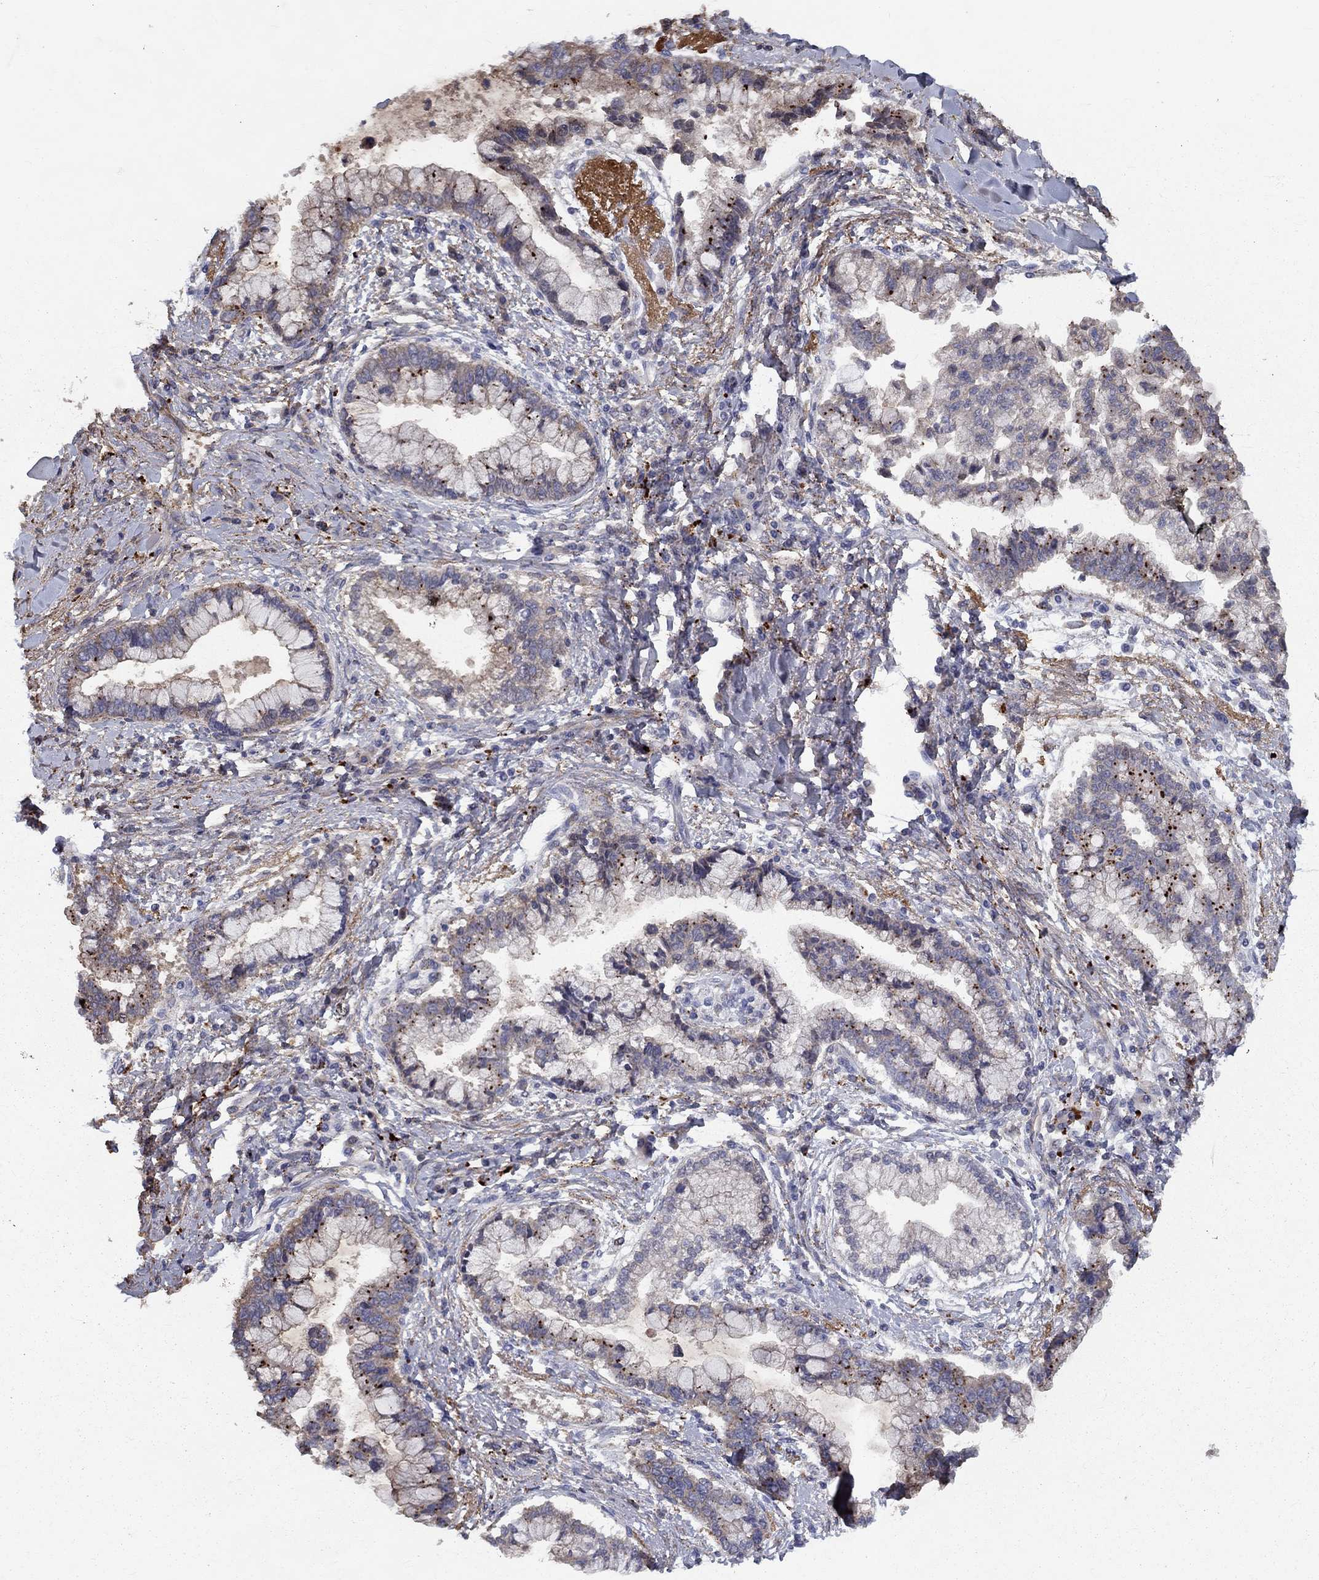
{"staining": {"intensity": "strong", "quantity": "<25%", "location": "cytoplasmic/membranous"}, "tissue": "liver cancer", "cell_type": "Tumor cells", "image_type": "cancer", "snomed": [{"axis": "morphology", "description": "Cholangiocarcinoma"}, {"axis": "topography", "description": "Liver"}], "caption": "Liver cancer (cholangiocarcinoma) tissue displays strong cytoplasmic/membranous expression in approximately <25% of tumor cells, visualized by immunohistochemistry.", "gene": "EPDR1", "patient": {"sex": "male", "age": 50}}